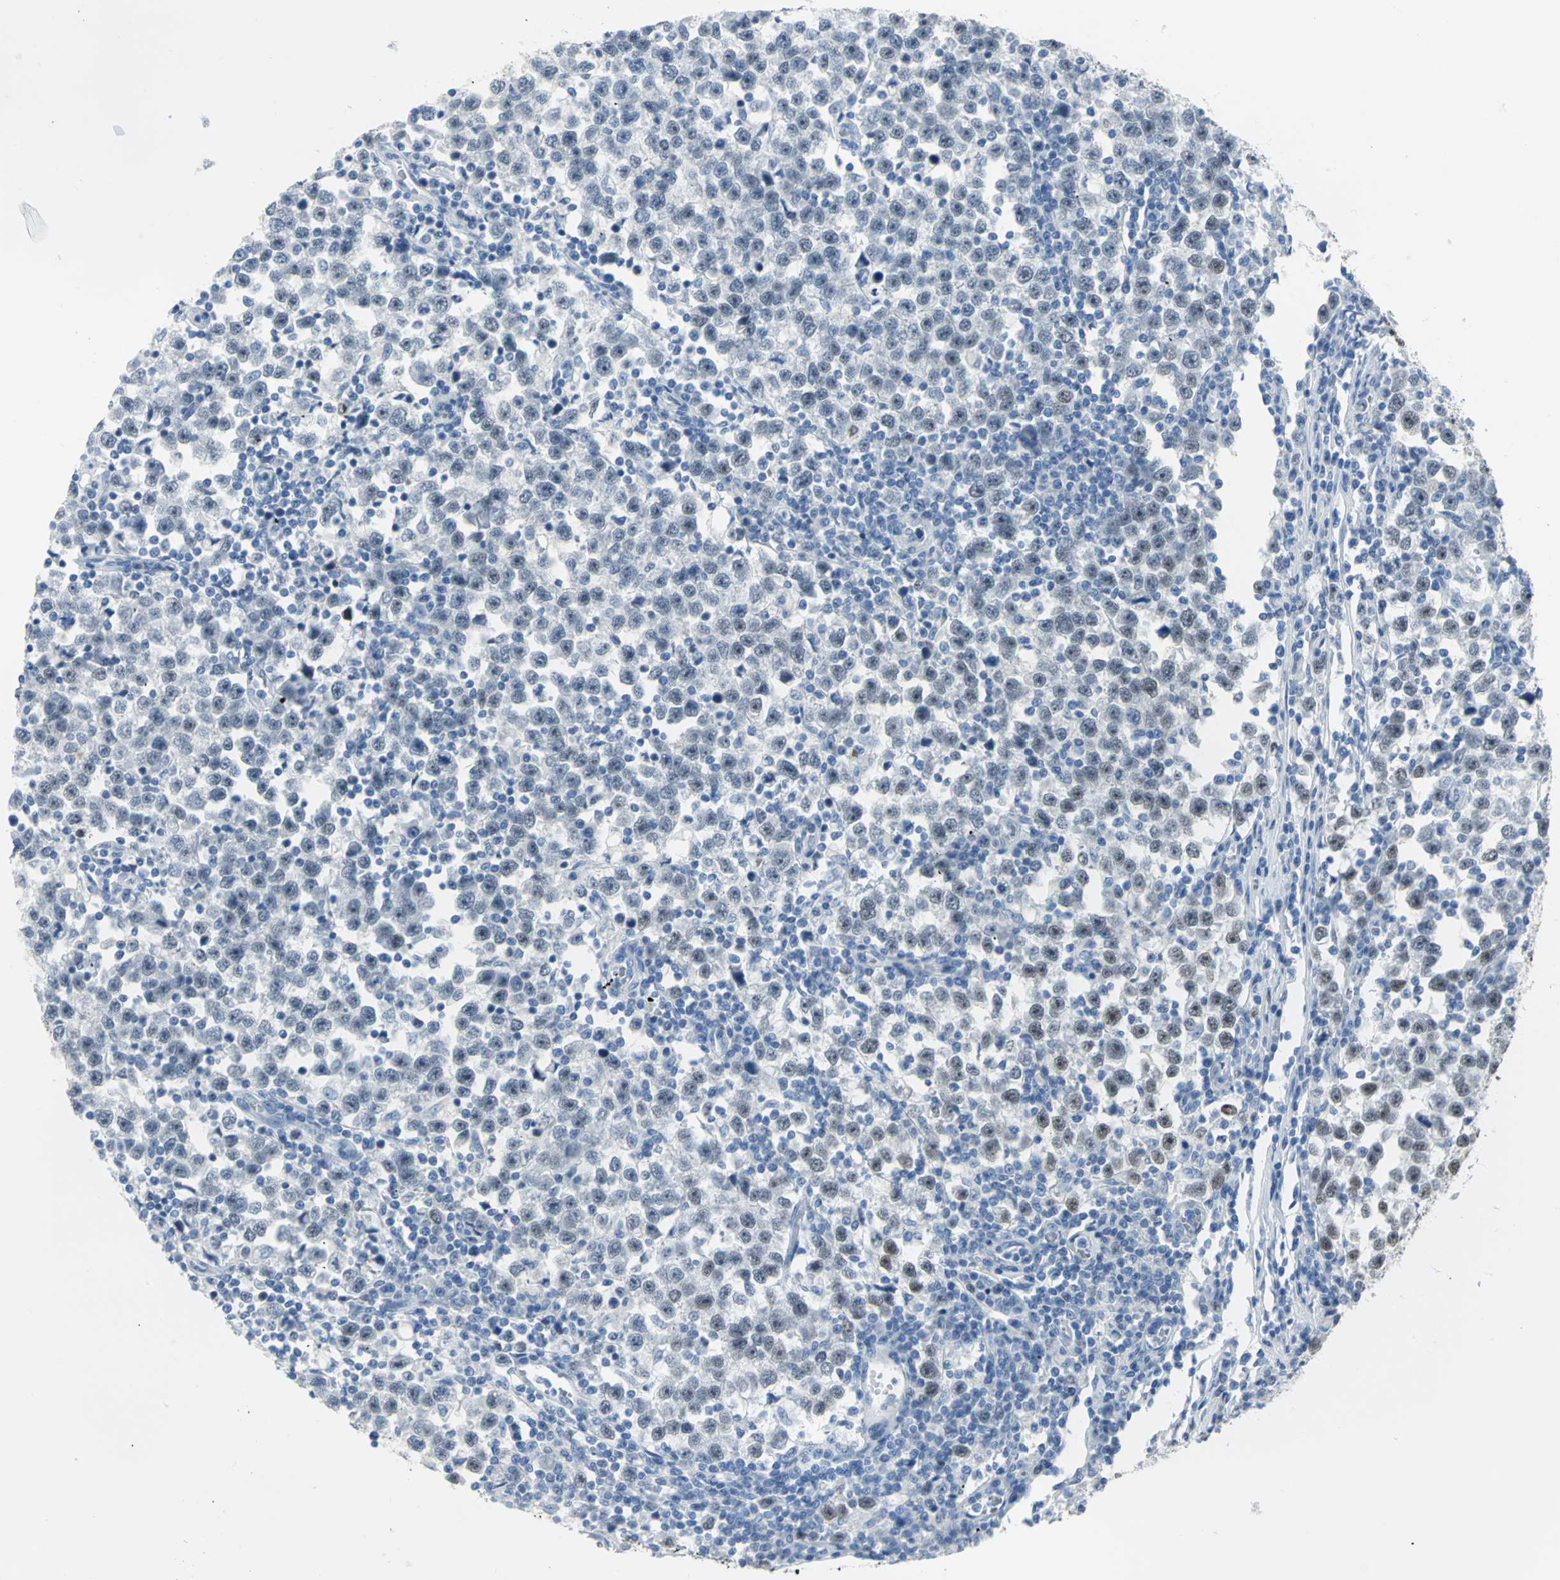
{"staining": {"intensity": "moderate", "quantity": "<25%", "location": "nuclear"}, "tissue": "testis cancer", "cell_type": "Tumor cells", "image_type": "cancer", "snomed": [{"axis": "morphology", "description": "Seminoma, NOS"}, {"axis": "topography", "description": "Testis"}], "caption": "Tumor cells reveal low levels of moderate nuclear expression in about <25% of cells in human testis seminoma.", "gene": "MCM3", "patient": {"sex": "male", "age": 43}}